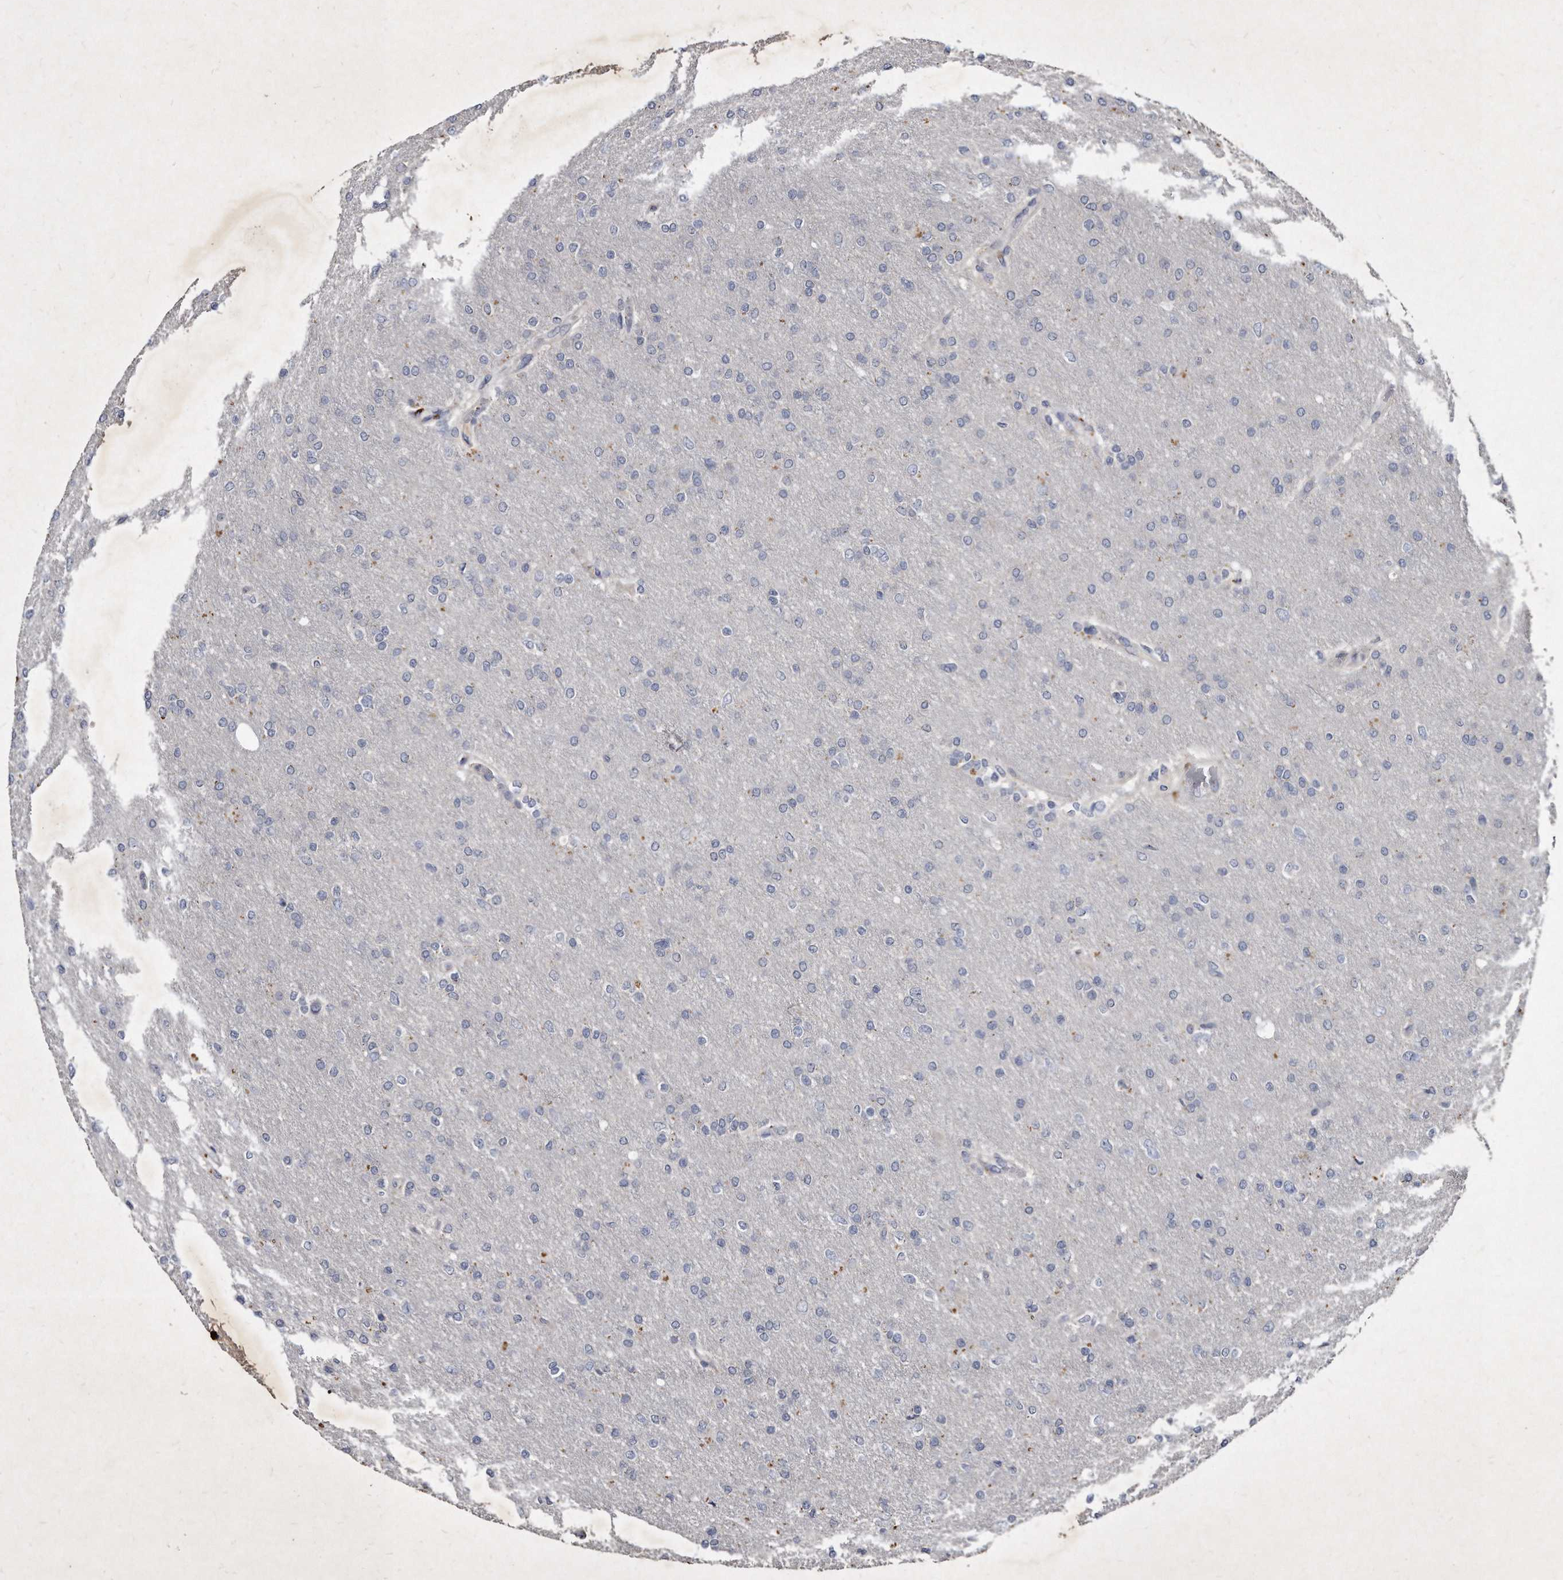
{"staining": {"intensity": "negative", "quantity": "none", "location": "none"}, "tissue": "glioma", "cell_type": "Tumor cells", "image_type": "cancer", "snomed": [{"axis": "morphology", "description": "Glioma, malignant, High grade"}, {"axis": "topography", "description": "Cerebral cortex"}], "caption": "DAB immunohistochemical staining of high-grade glioma (malignant) displays no significant positivity in tumor cells.", "gene": "KLHDC3", "patient": {"sex": "female", "age": 36}}